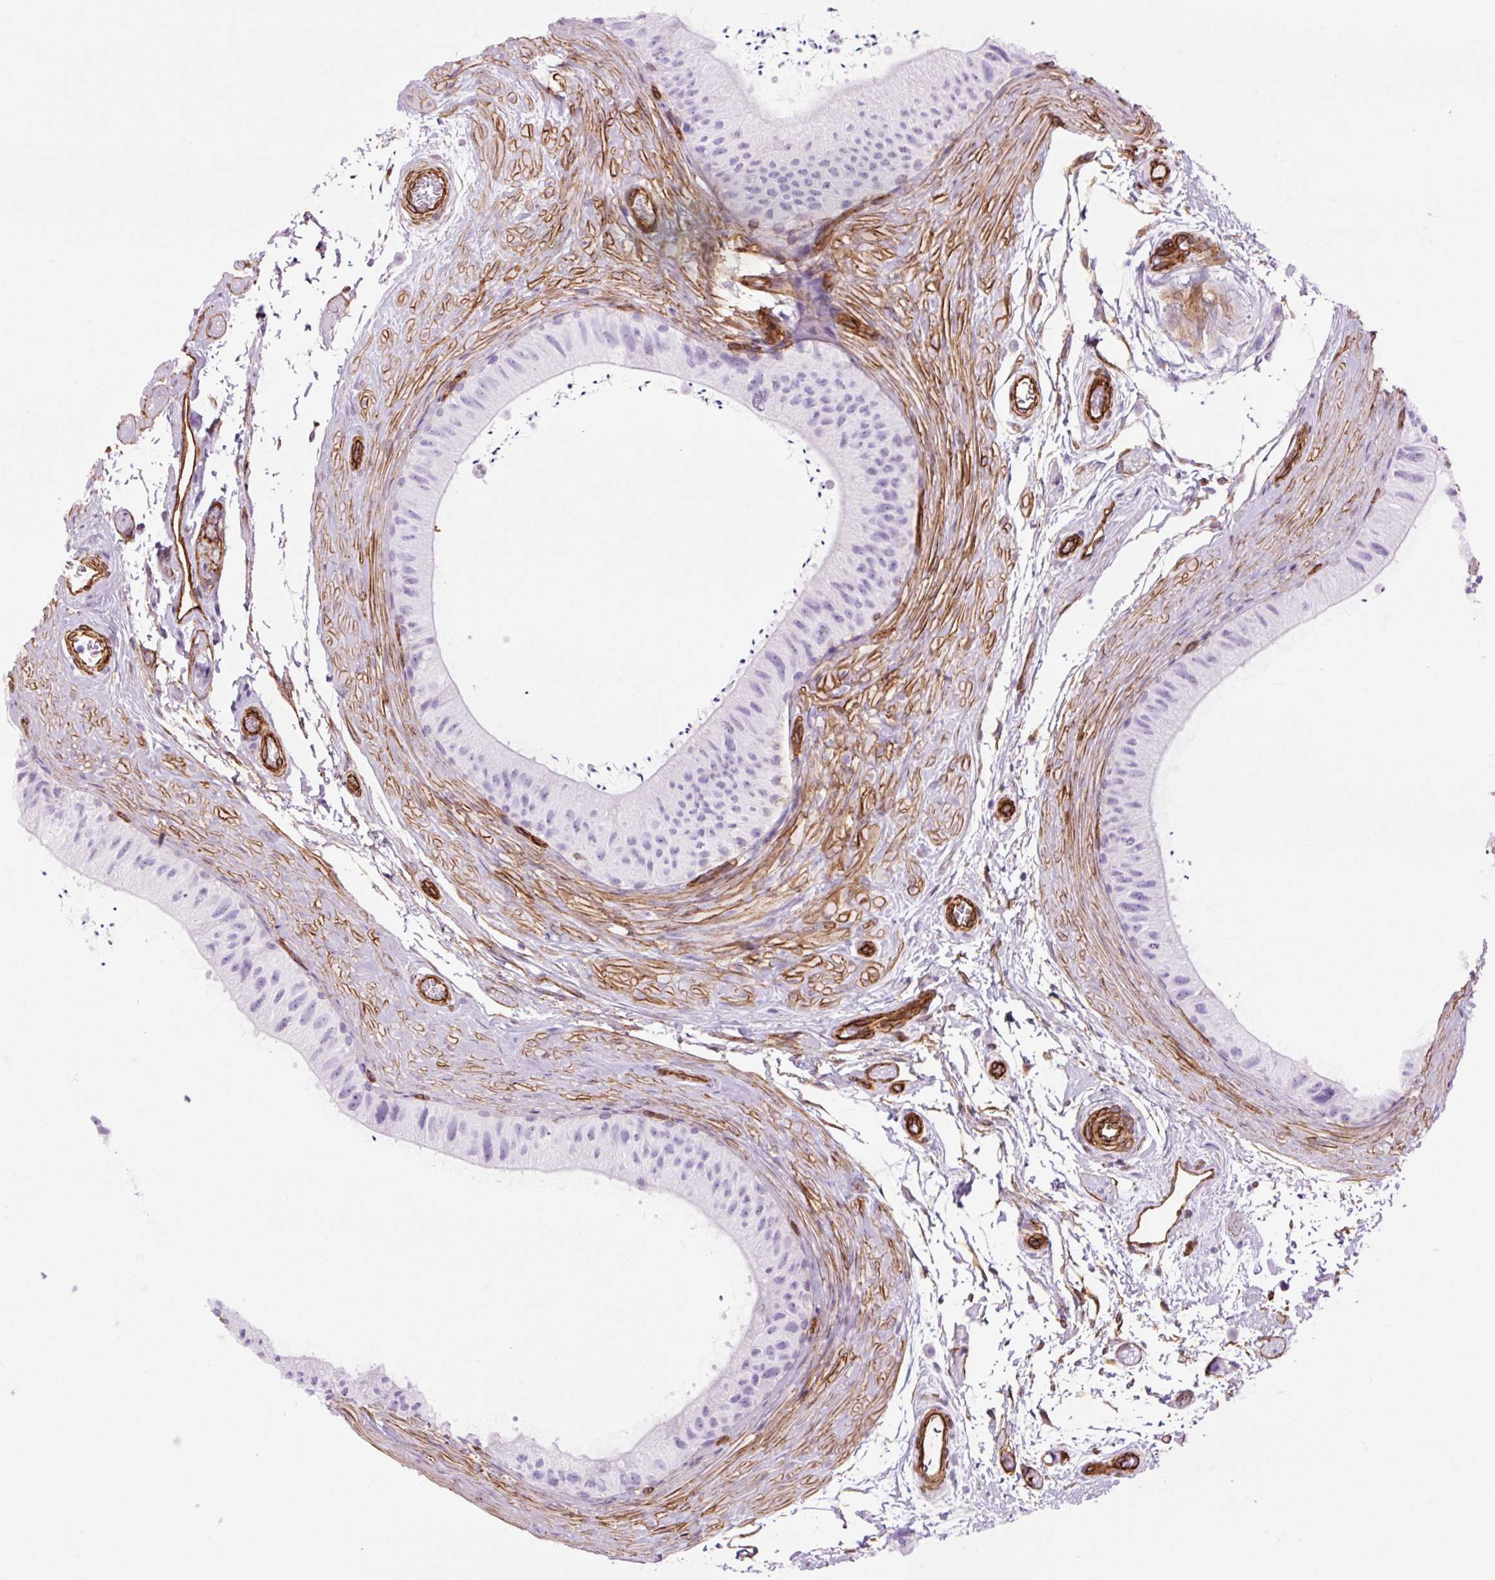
{"staining": {"intensity": "negative", "quantity": "none", "location": "none"}, "tissue": "epididymis", "cell_type": "Glandular cells", "image_type": "normal", "snomed": [{"axis": "morphology", "description": "Normal tissue, NOS"}, {"axis": "topography", "description": "Epididymis"}], "caption": "Micrograph shows no significant protein positivity in glandular cells of benign epididymis. (Brightfield microscopy of DAB immunohistochemistry at high magnification).", "gene": "CAV1", "patient": {"sex": "male", "age": 55}}